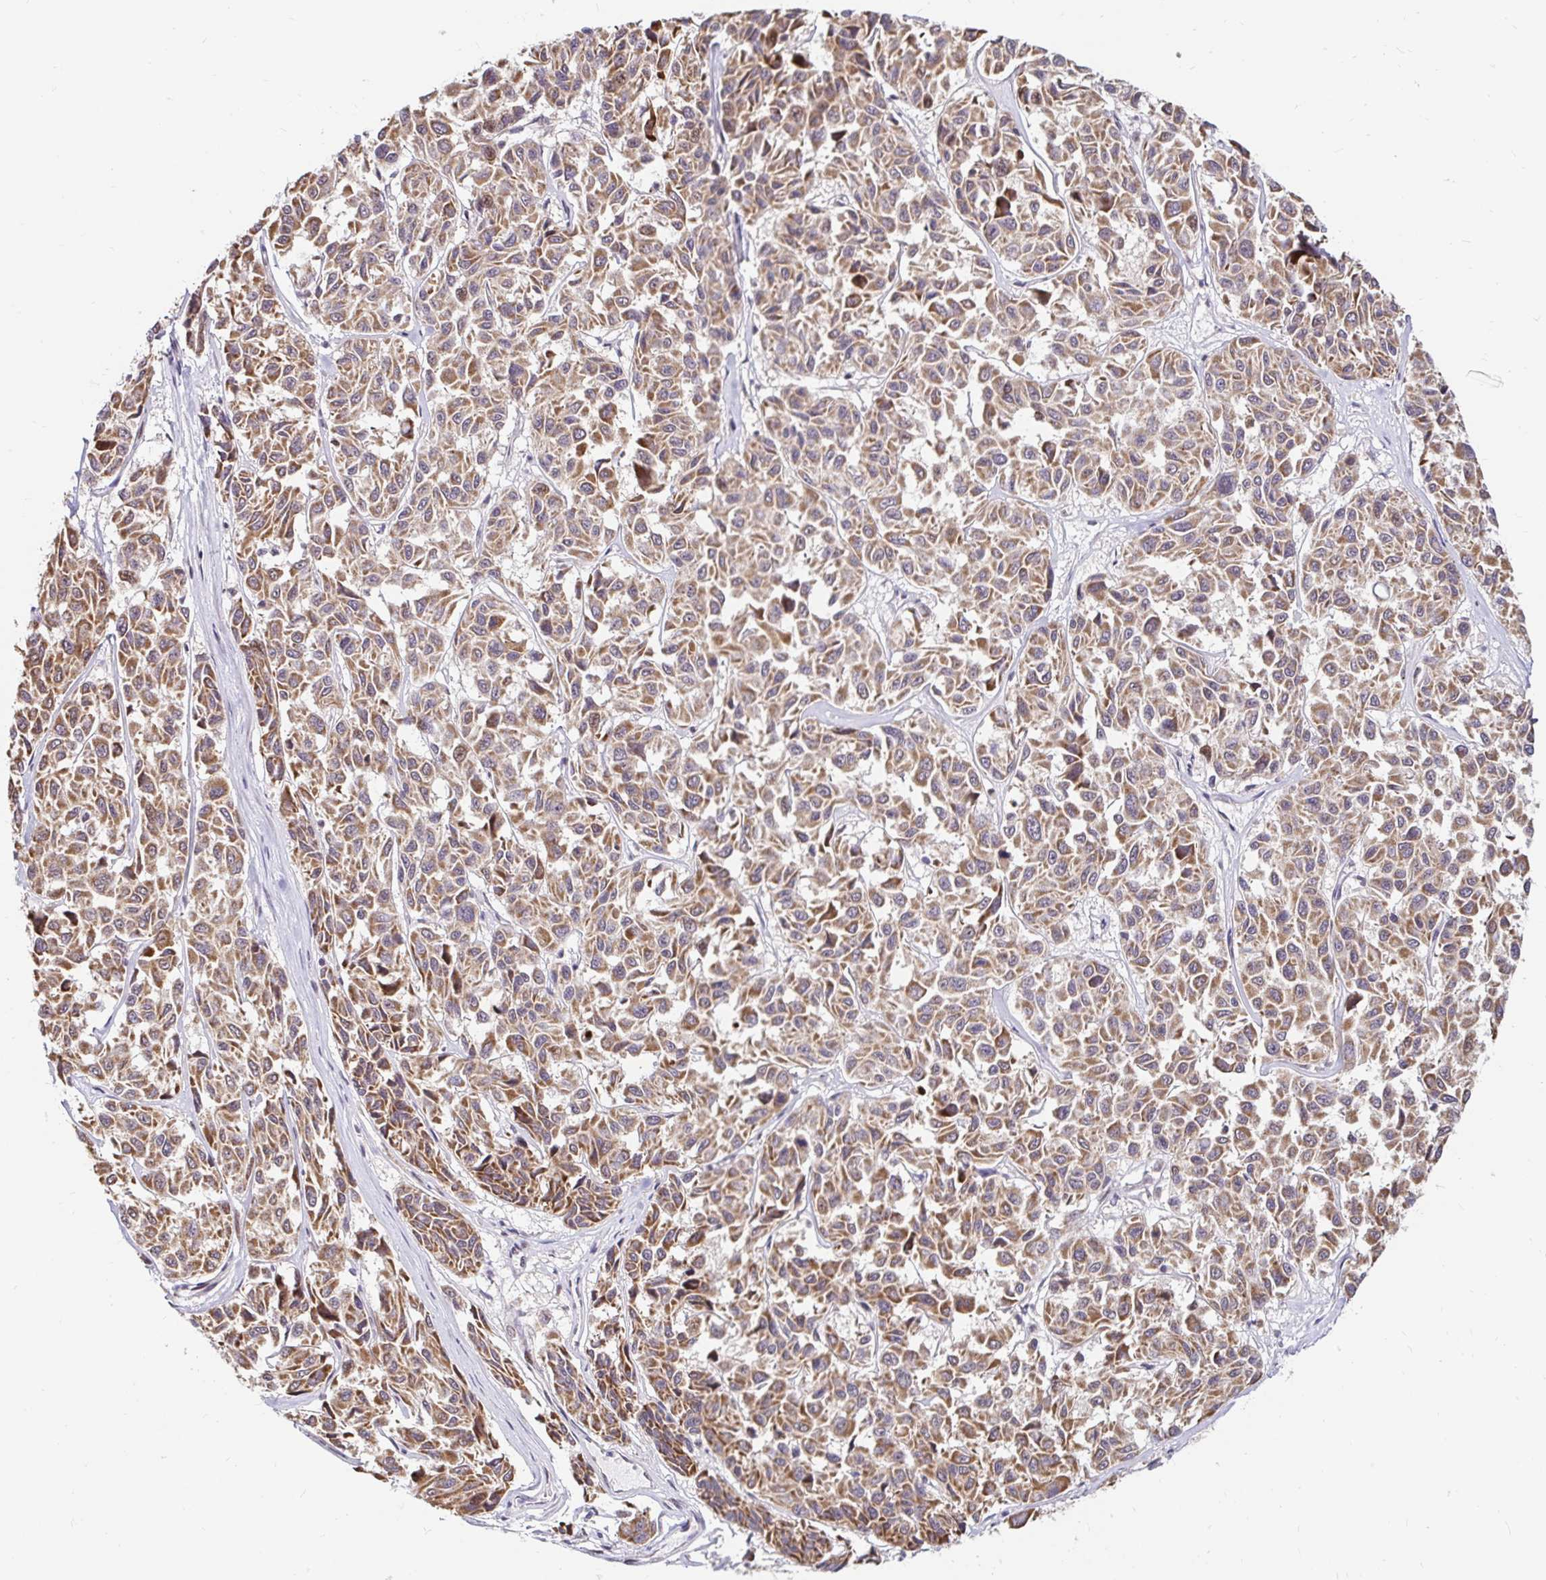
{"staining": {"intensity": "moderate", "quantity": ">75%", "location": "cytoplasmic/membranous"}, "tissue": "melanoma", "cell_type": "Tumor cells", "image_type": "cancer", "snomed": [{"axis": "morphology", "description": "Malignant melanoma, NOS"}, {"axis": "topography", "description": "Skin"}], "caption": "The photomicrograph reveals a brown stain indicating the presence of a protein in the cytoplasmic/membranous of tumor cells in malignant melanoma.", "gene": "TIMM50", "patient": {"sex": "female", "age": 66}}